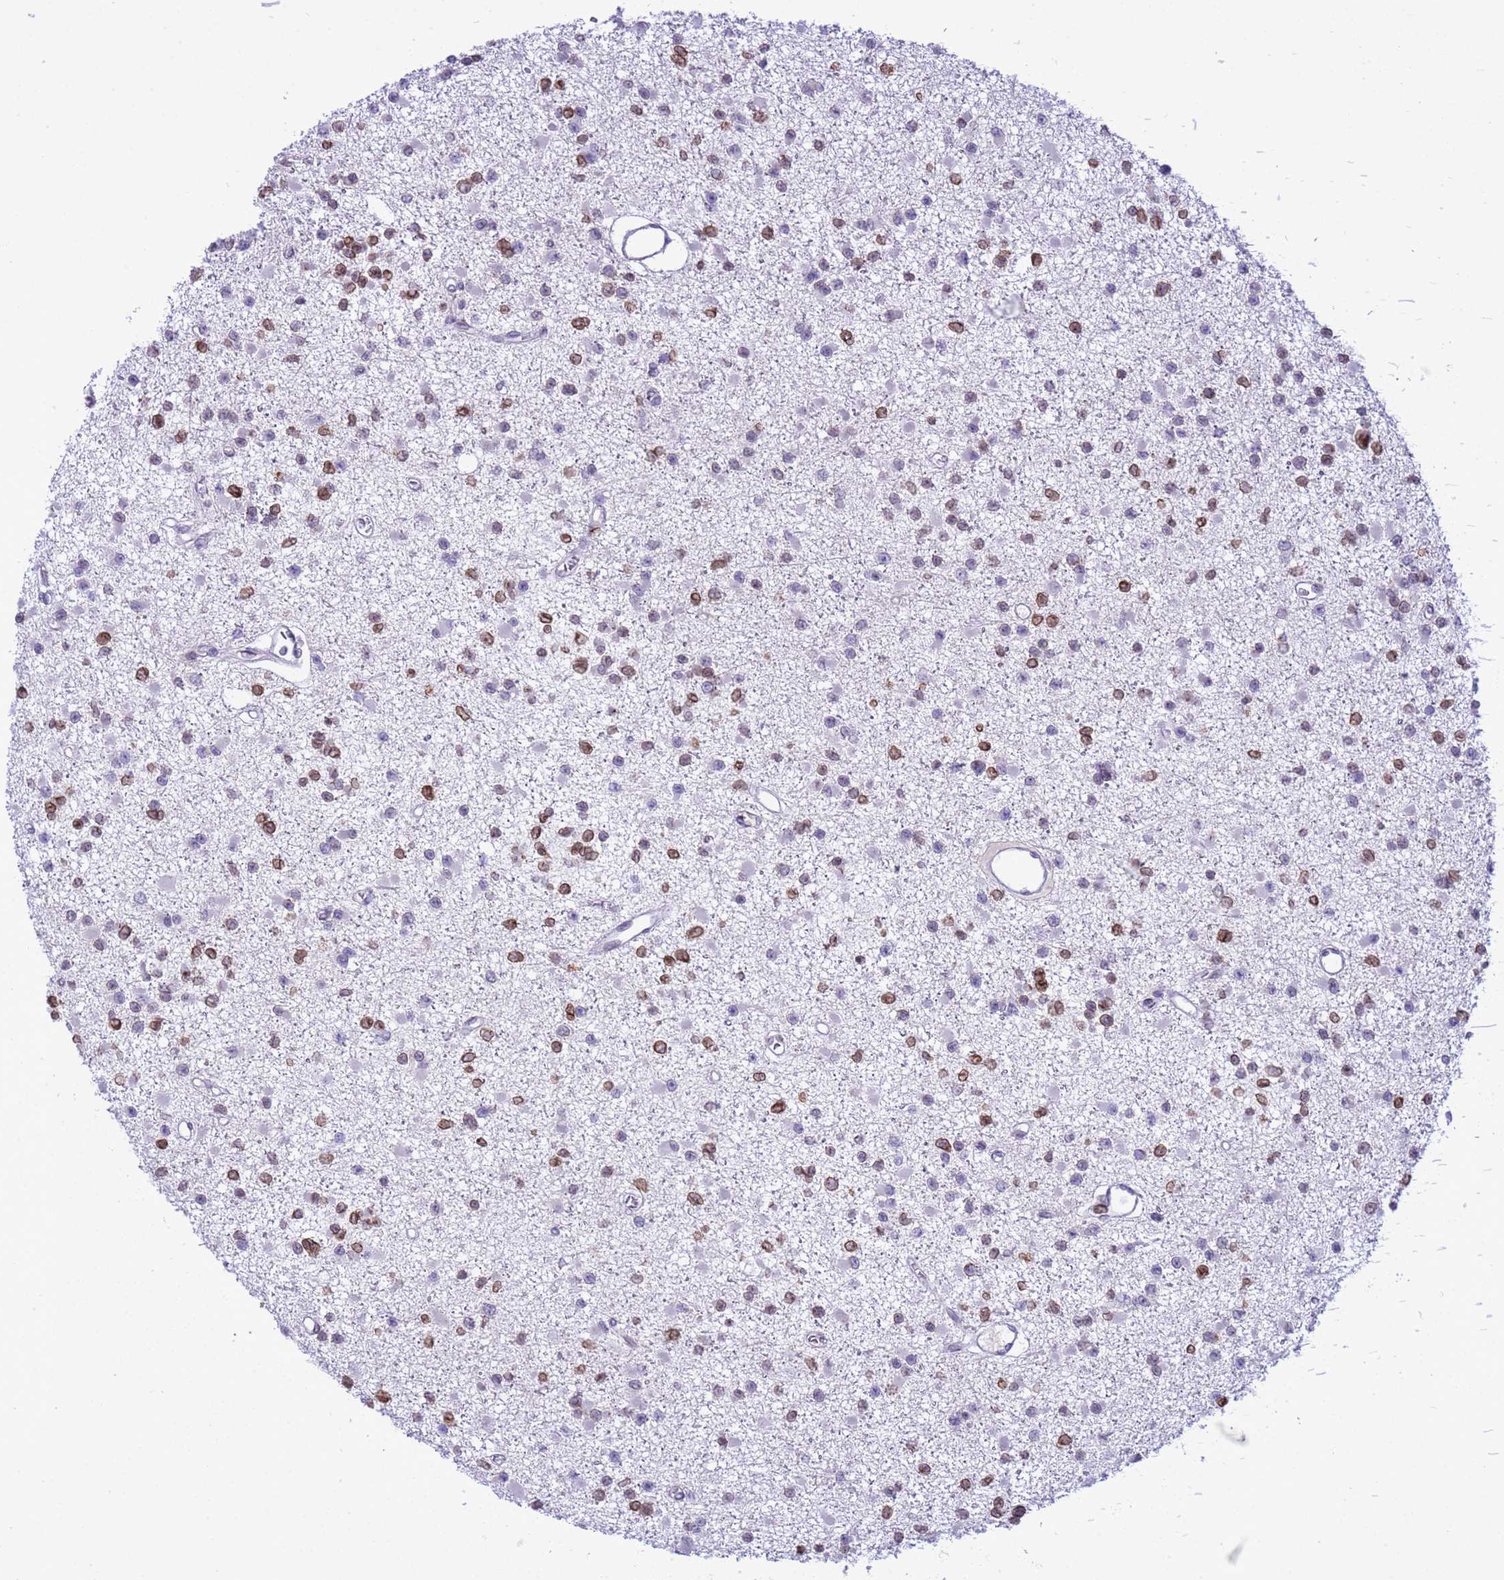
{"staining": {"intensity": "moderate", "quantity": "25%-75%", "location": "cytoplasmic/membranous,nuclear"}, "tissue": "glioma", "cell_type": "Tumor cells", "image_type": "cancer", "snomed": [{"axis": "morphology", "description": "Glioma, malignant, Low grade"}, {"axis": "topography", "description": "Brain"}], "caption": "About 25%-75% of tumor cells in human malignant low-grade glioma show moderate cytoplasmic/membranous and nuclear protein expression as visualized by brown immunohistochemical staining.", "gene": "DHX37", "patient": {"sex": "female", "age": 22}}